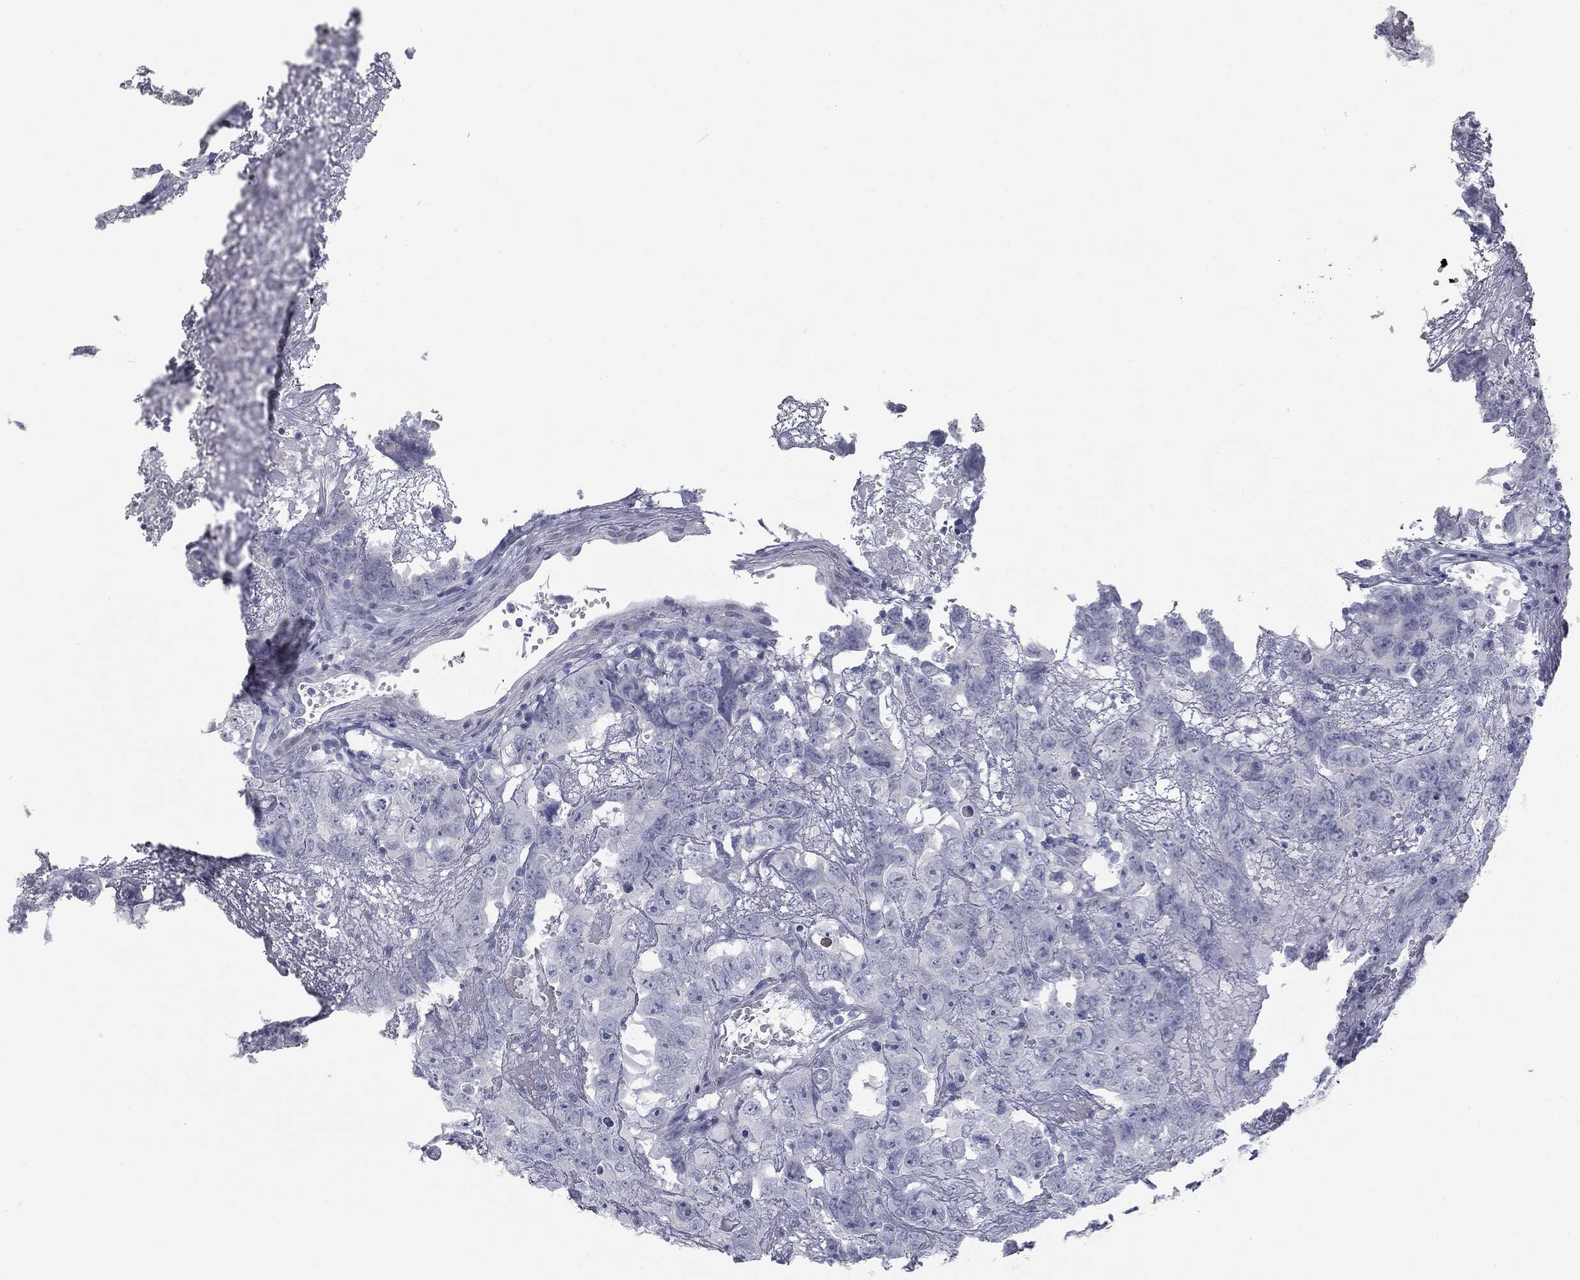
{"staining": {"intensity": "negative", "quantity": "none", "location": "none"}, "tissue": "testis cancer", "cell_type": "Tumor cells", "image_type": "cancer", "snomed": [{"axis": "morphology", "description": "Carcinoma, Embryonal, NOS"}, {"axis": "topography", "description": "Testis"}], "caption": "DAB immunohistochemical staining of testis embryonal carcinoma displays no significant expression in tumor cells.", "gene": "MUC5AC", "patient": {"sex": "male", "age": 45}}